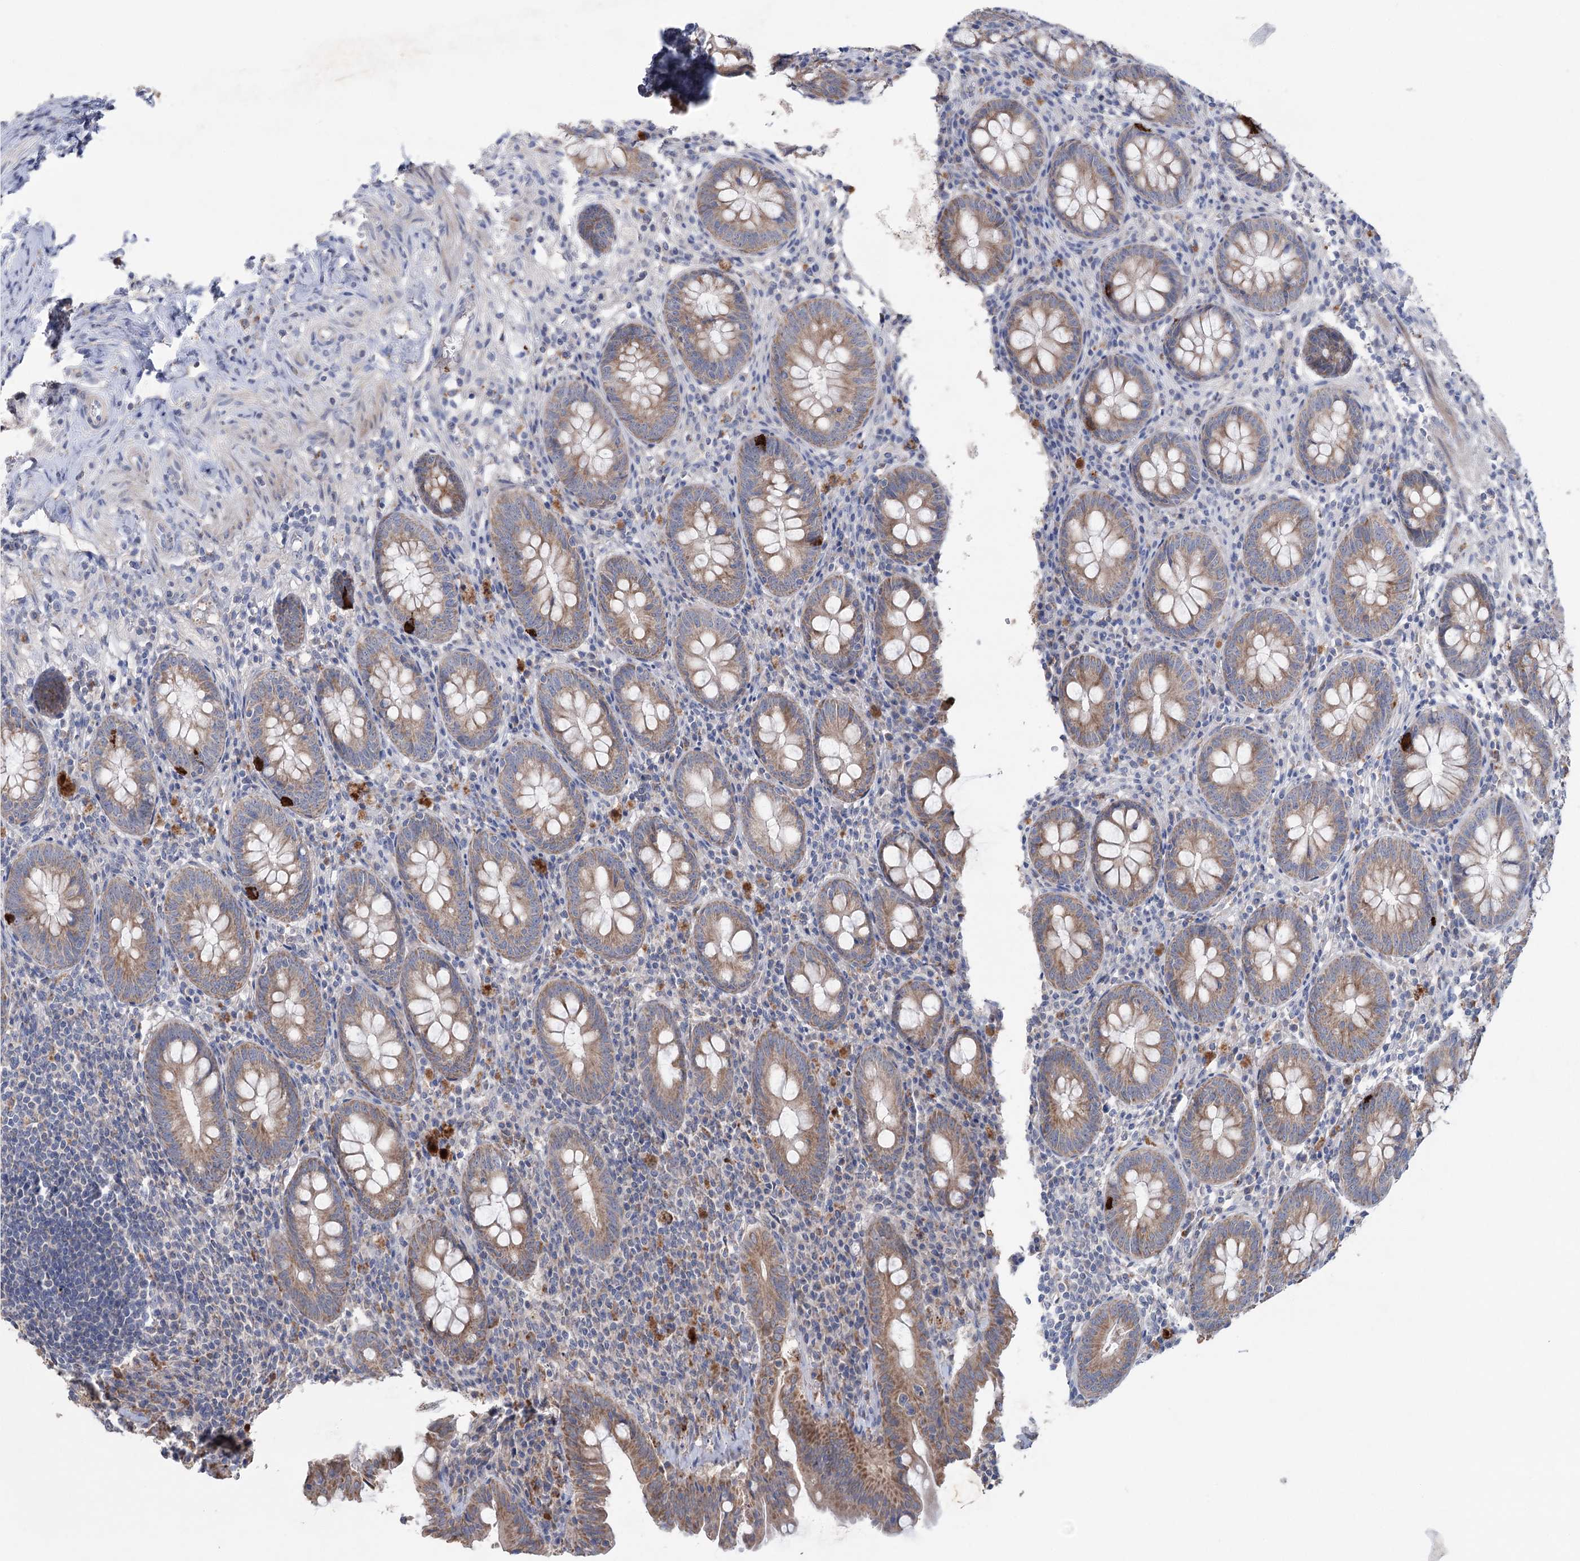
{"staining": {"intensity": "moderate", "quantity": ">75%", "location": "cytoplasmic/membranous"}, "tissue": "appendix", "cell_type": "Glandular cells", "image_type": "normal", "snomed": [{"axis": "morphology", "description": "Normal tissue, NOS"}, {"axis": "topography", "description": "Appendix"}], "caption": "Immunohistochemical staining of normal appendix displays medium levels of moderate cytoplasmic/membranous expression in approximately >75% of glandular cells.", "gene": "MTCH2", "patient": {"sex": "female", "age": 54}}